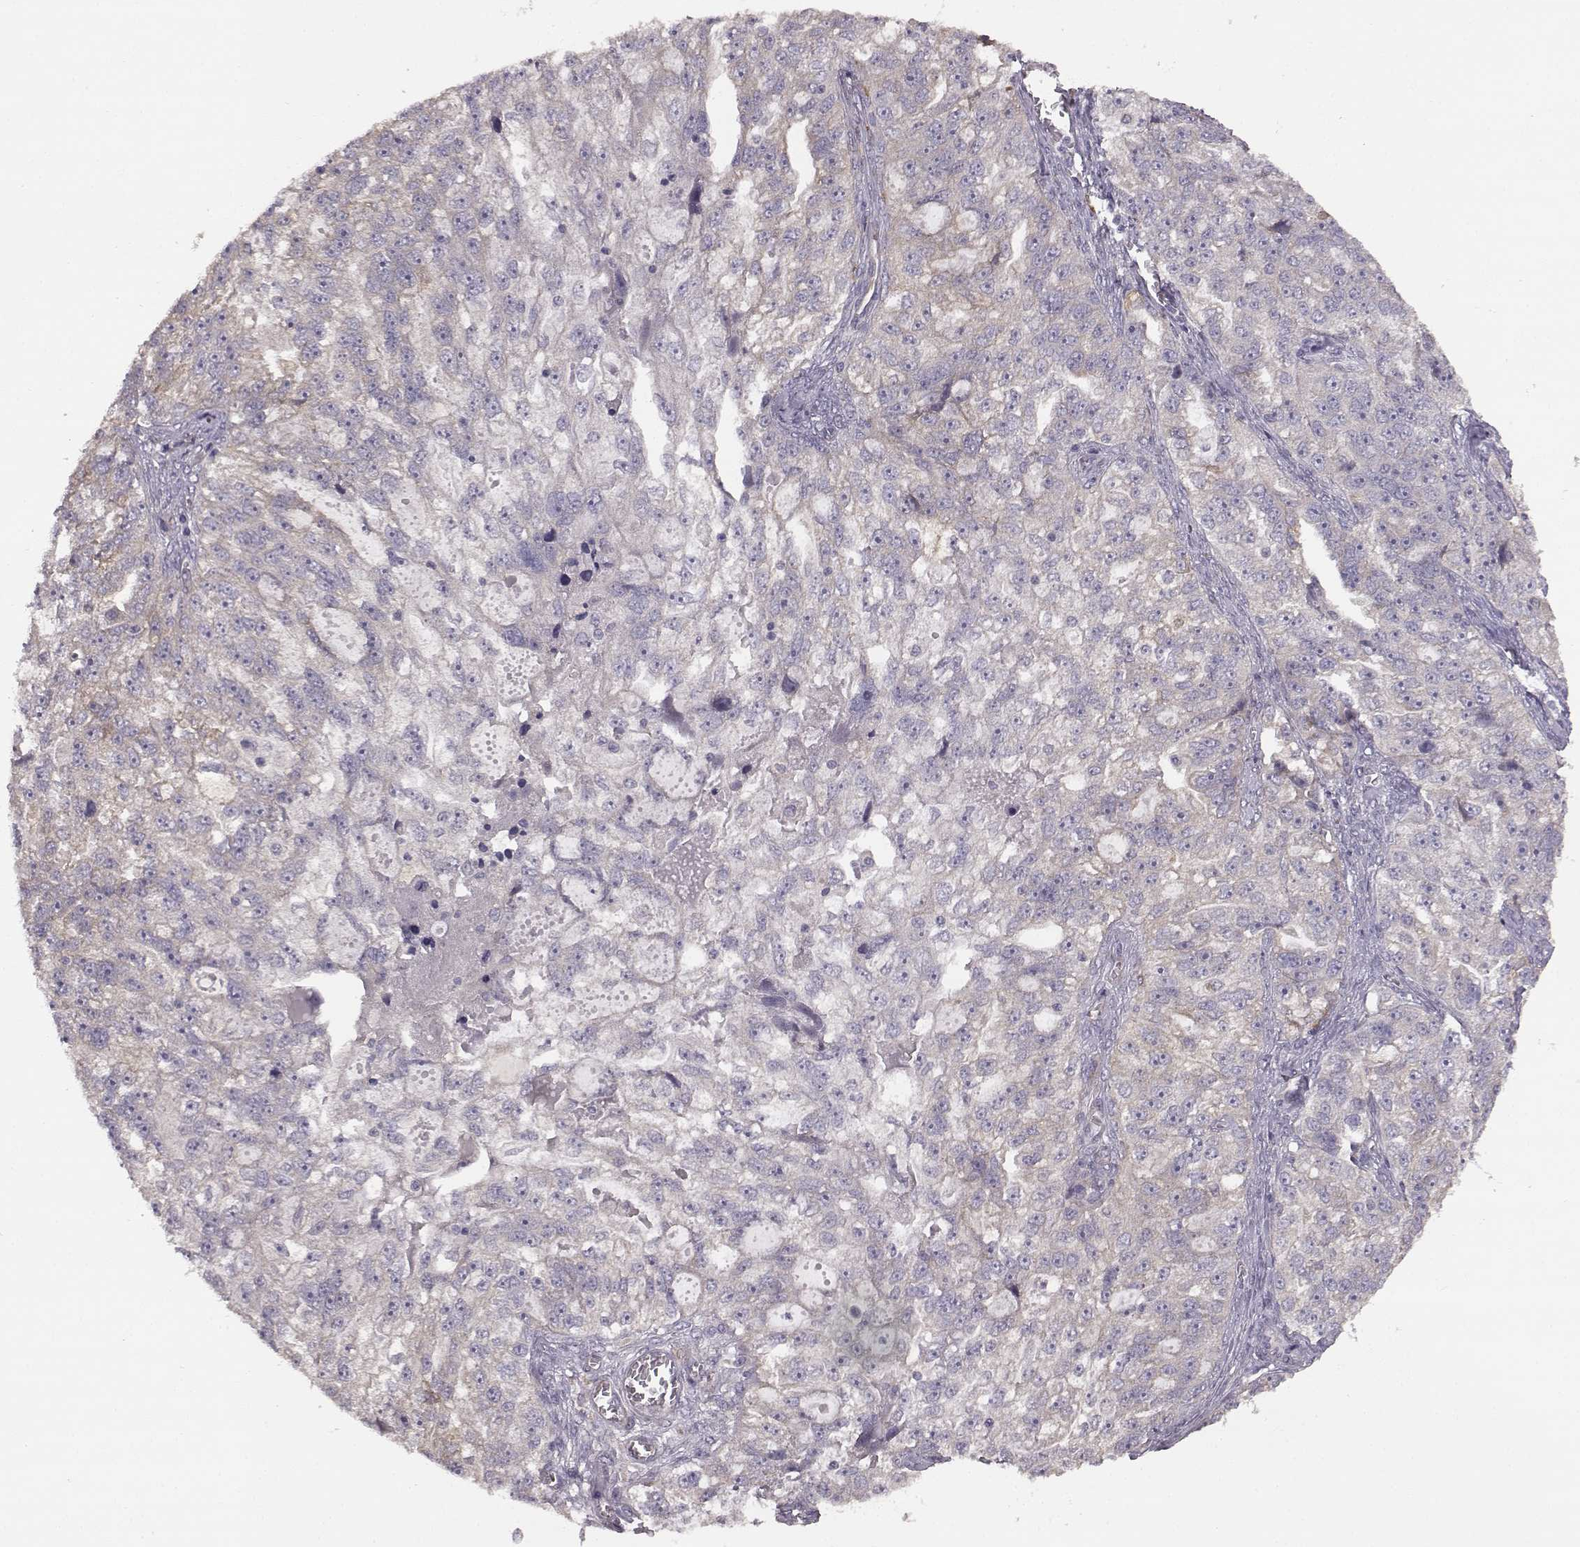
{"staining": {"intensity": "weak", "quantity": "<25%", "location": "cytoplasmic/membranous"}, "tissue": "ovarian cancer", "cell_type": "Tumor cells", "image_type": "cancer", "snomed": [{"axis": "morphology", "description": "Cystadenocarcinoma, serous, NOS"}, {"axis": "topography", "description": "Ovary"}], "caption": "DAB (3,3'-diaminobenzidine) immunohistochemical staining of serous cystadenocarcinoma (ovarian) reveals no significant staining in tumor cells.", "gene": "GHR", "patient": {"sex": "female", "age": 51}}